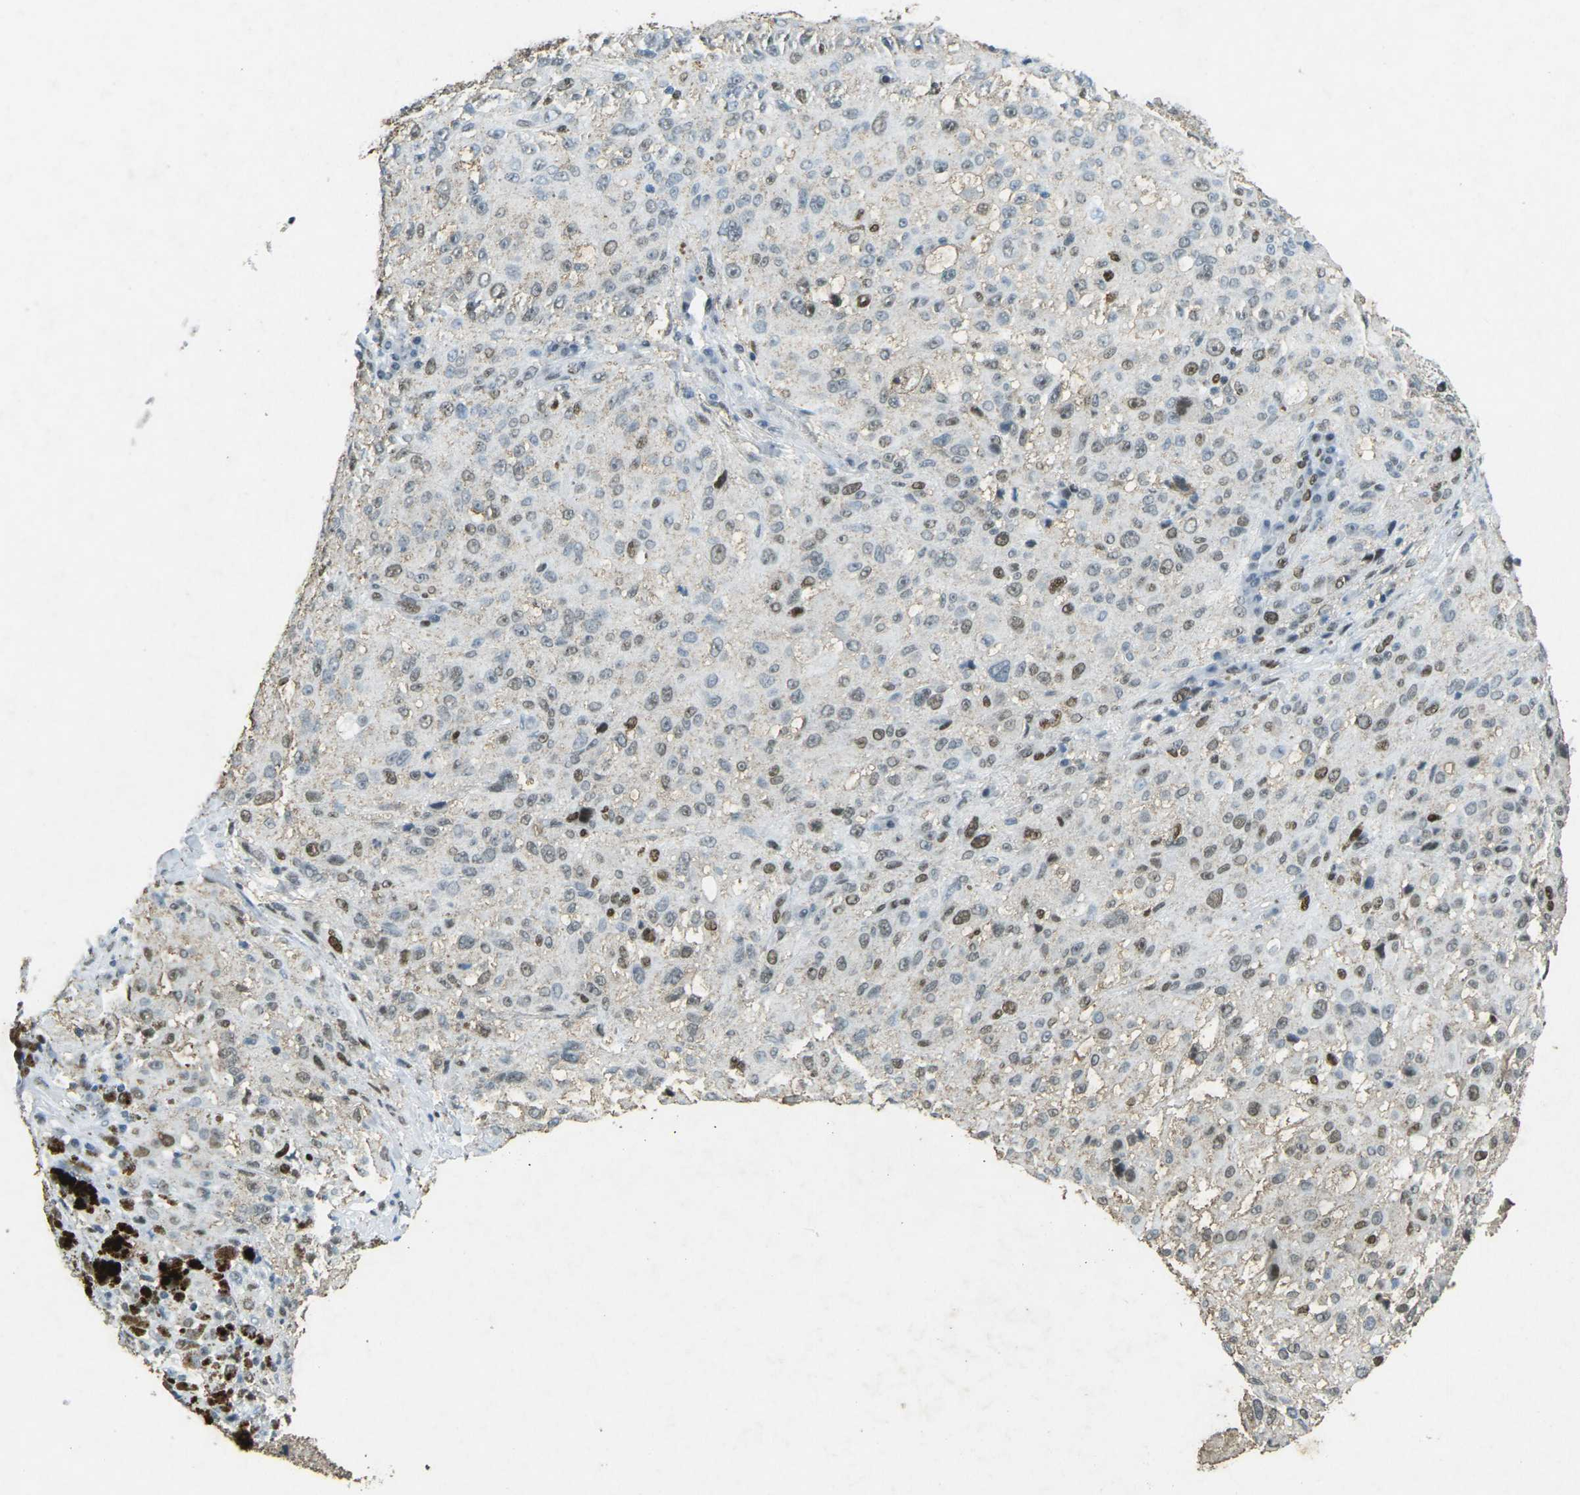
{"staining": {"intensity": "moderate", "quantity": "25%-75%", "location": "nuclear"}, "tissue": "melanoma", "cell_type": "Tumor cells", "image_type": "cancer", "snomed": [{"axis": "morphology", "description": "Necrosis, NOS"}, {"axis": "morphology", "description": "Malignant melanoma, NOS"}, {"axis": "topography", "description": "Skin"}], "caption": "Malignant melanoma tissue reveals moderate nuclear positivity in approximately 25%-75% of tumor cells, visualized by immunohistochemistry.", "gene": "RB1", "patient": {"sex": "female", "age": 87}}